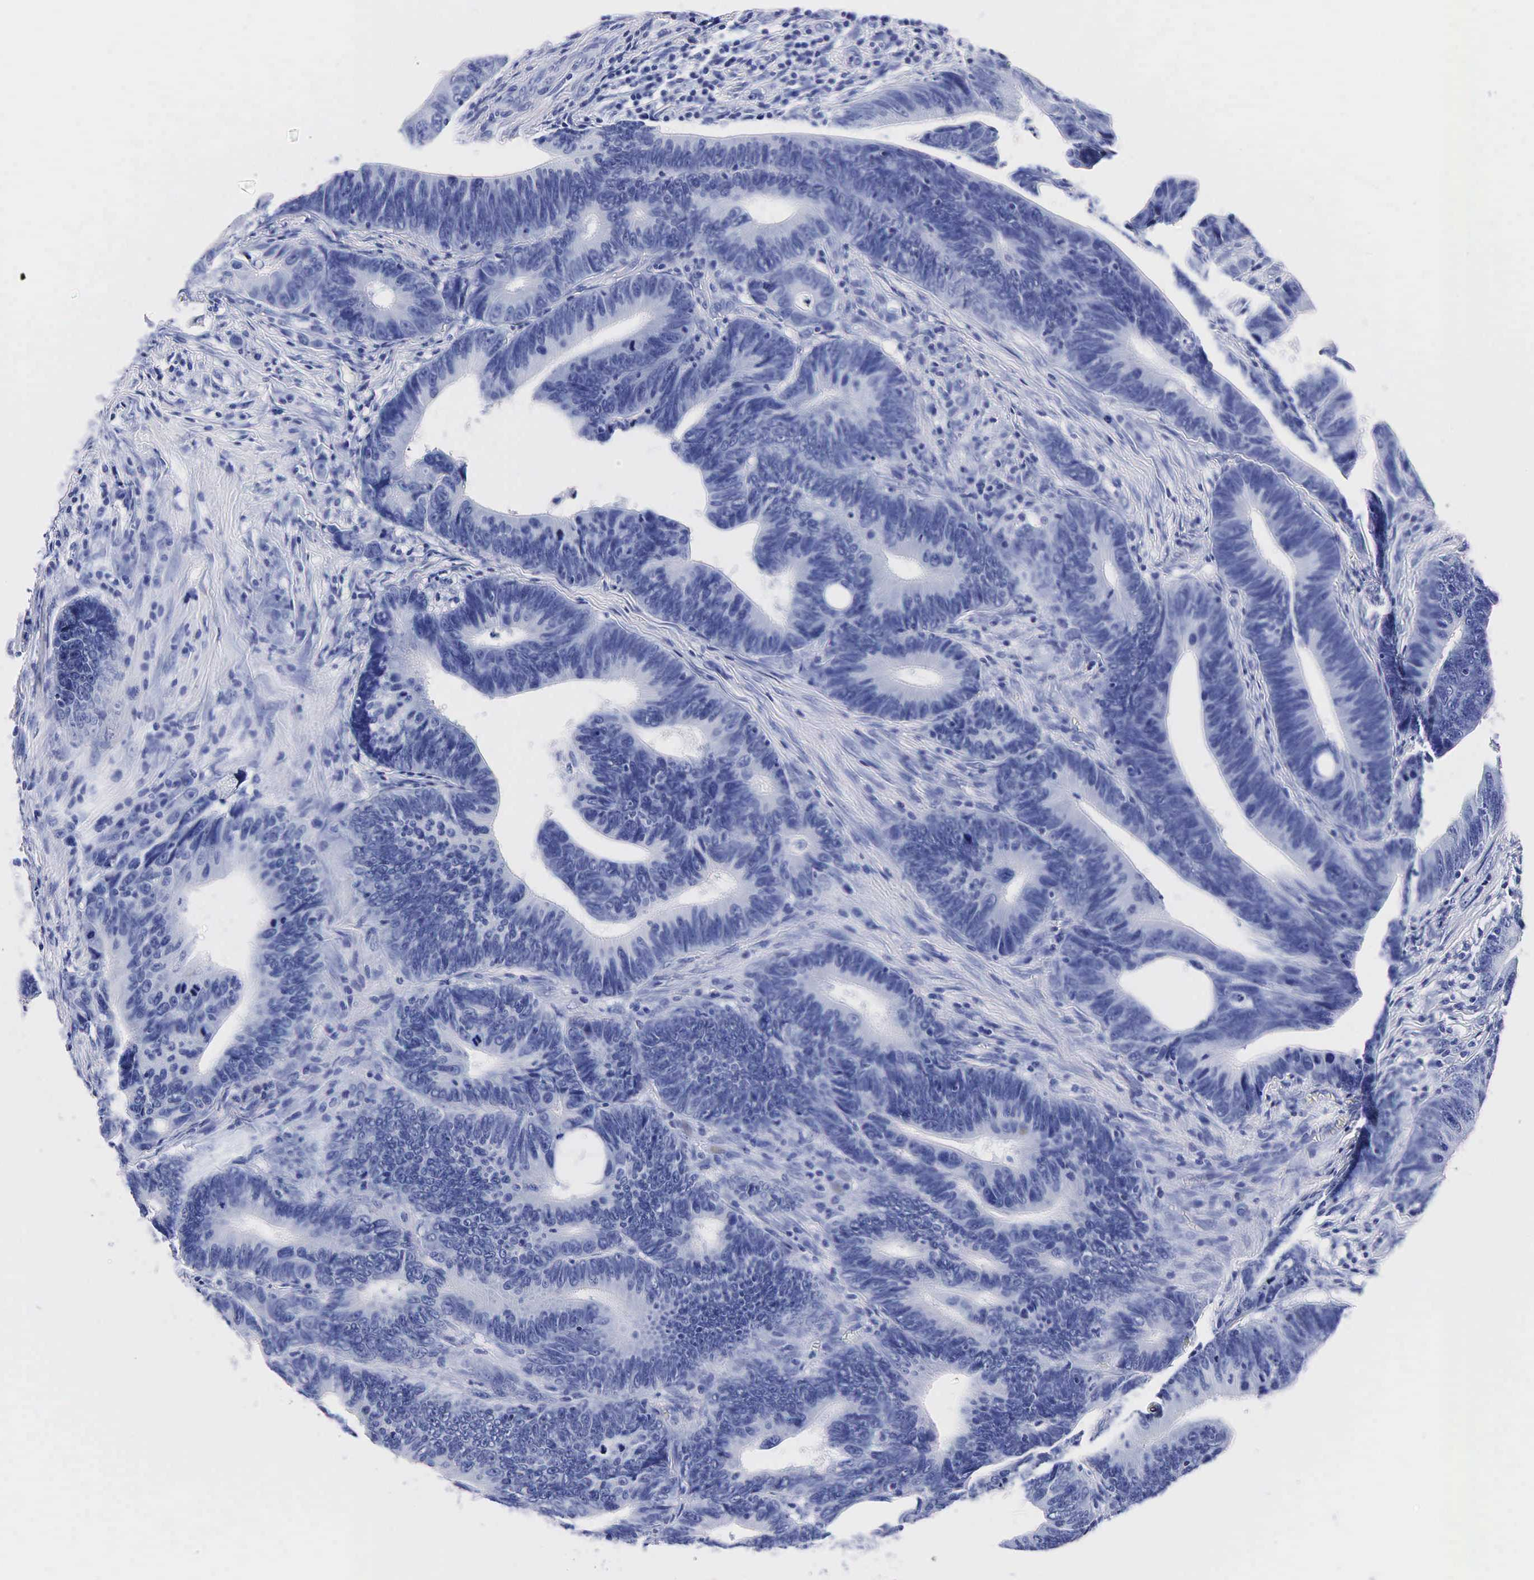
{"staining": {"intensity": "negative", "quantity": "none", "location": "none"}, "tissue": "colorectal cancer", "cell_type": "Tumor cells", "image_type": "cancer", "snomed": [{"axis": "morphology", "description": "Adenocarcinoma, NOS"}, {"axis": "topography", "description": "Colon"}], "caption": "IHC of human colorectal cancer displays no staining in tumor cells.", "gene": "TG", "patient": {"sex": "female", "age": 78}}